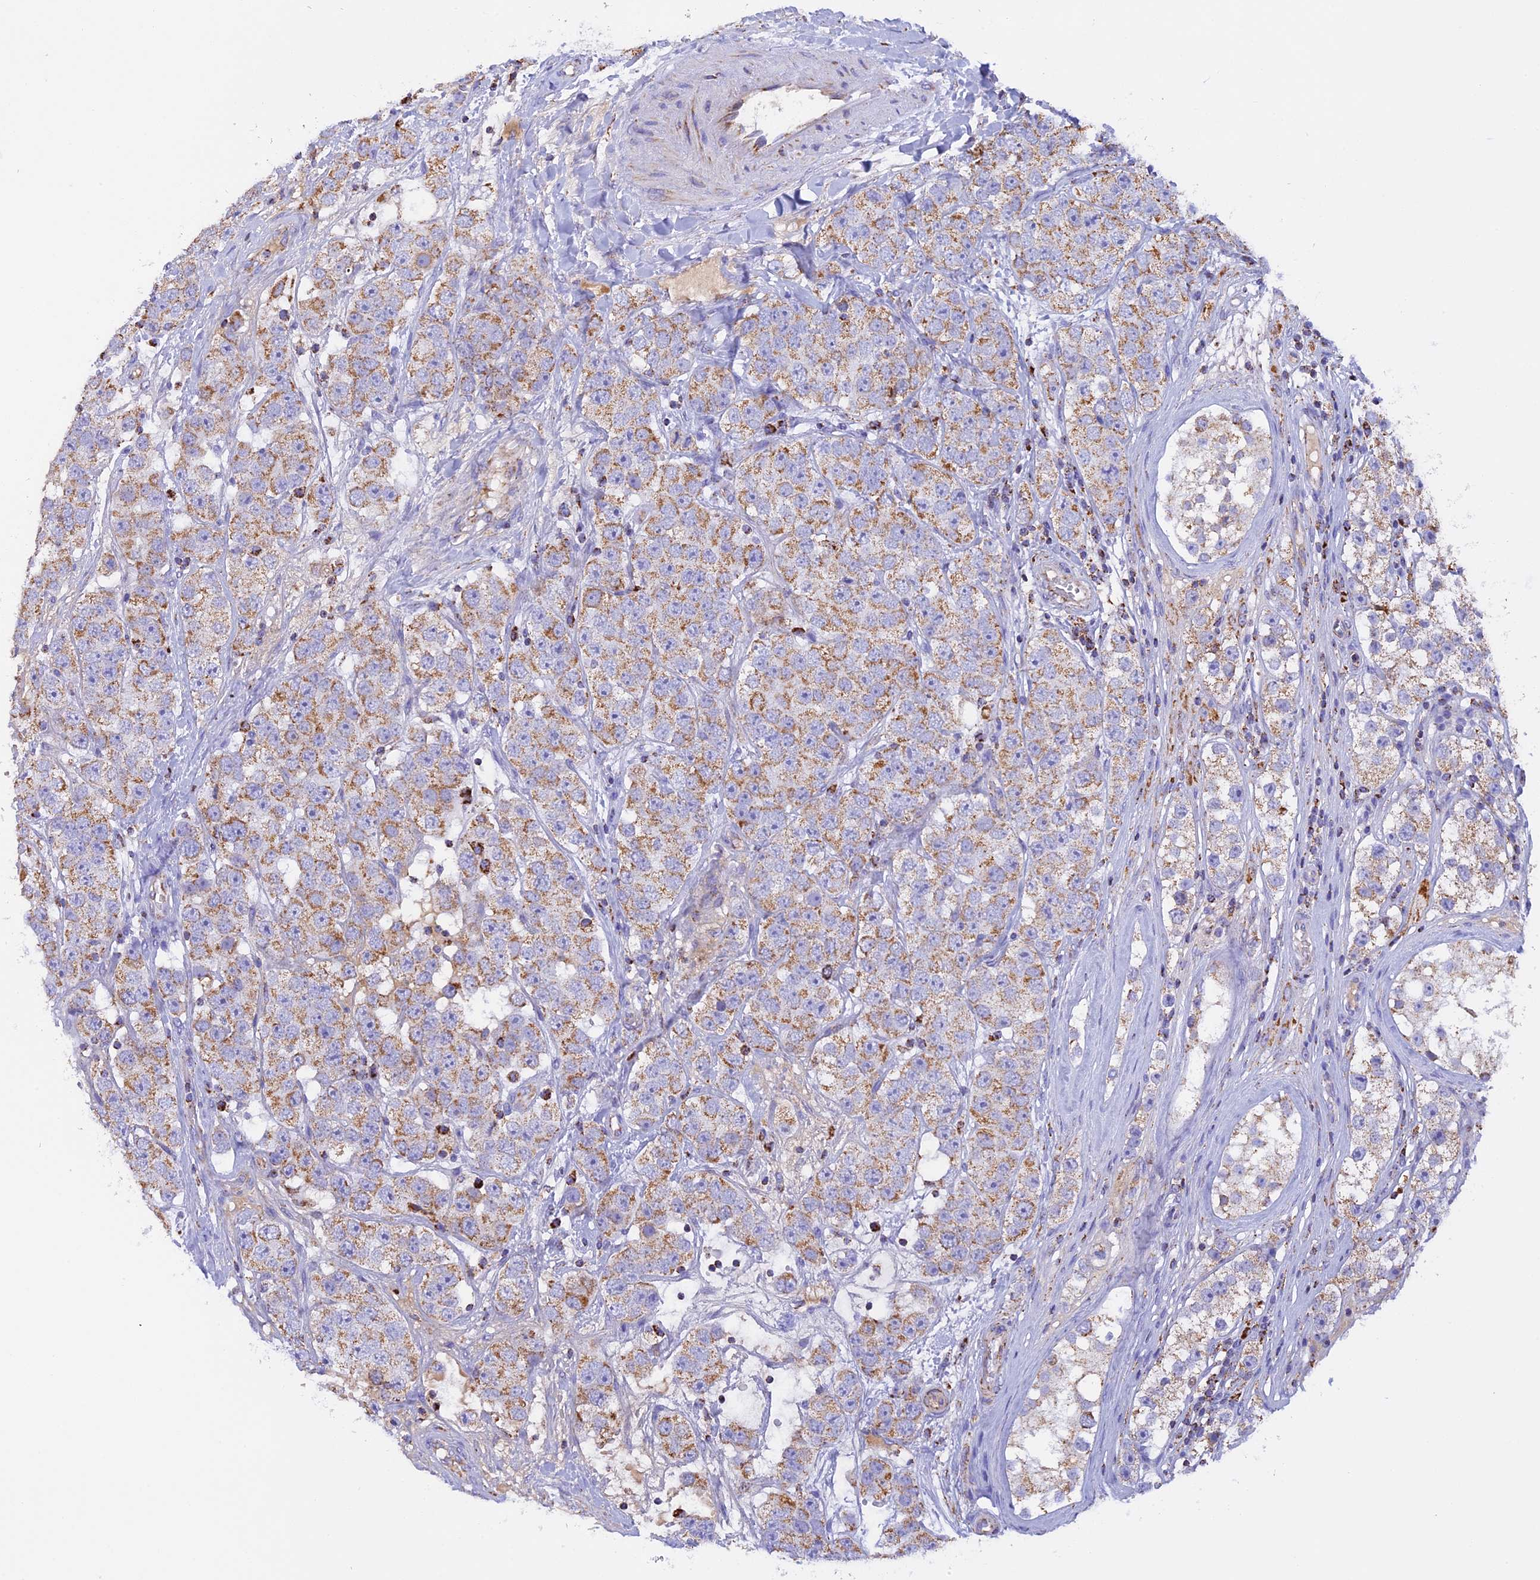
{"staining": {"intensity": "moderate", "quantity": ">75%", "location": "cytoplasmic/membranous"}, "tissue": "testis cancer", "cell_type": "Tumor cells", "image_type": "cancer", "snomed": [{"axis": "morphology", "description": "Seminoma, NOS"}, {"axis": "topography", "description": "Testis"}], "caption": "This histopathology image demonstrates immunohistochemistry staining of human testis seminoma, with medium moderate cytoplasmic/membranous staining in approximately >75% of tumor cells.", "gene": "KCNG1", "patient": {"sex": "male", "age": 28}}